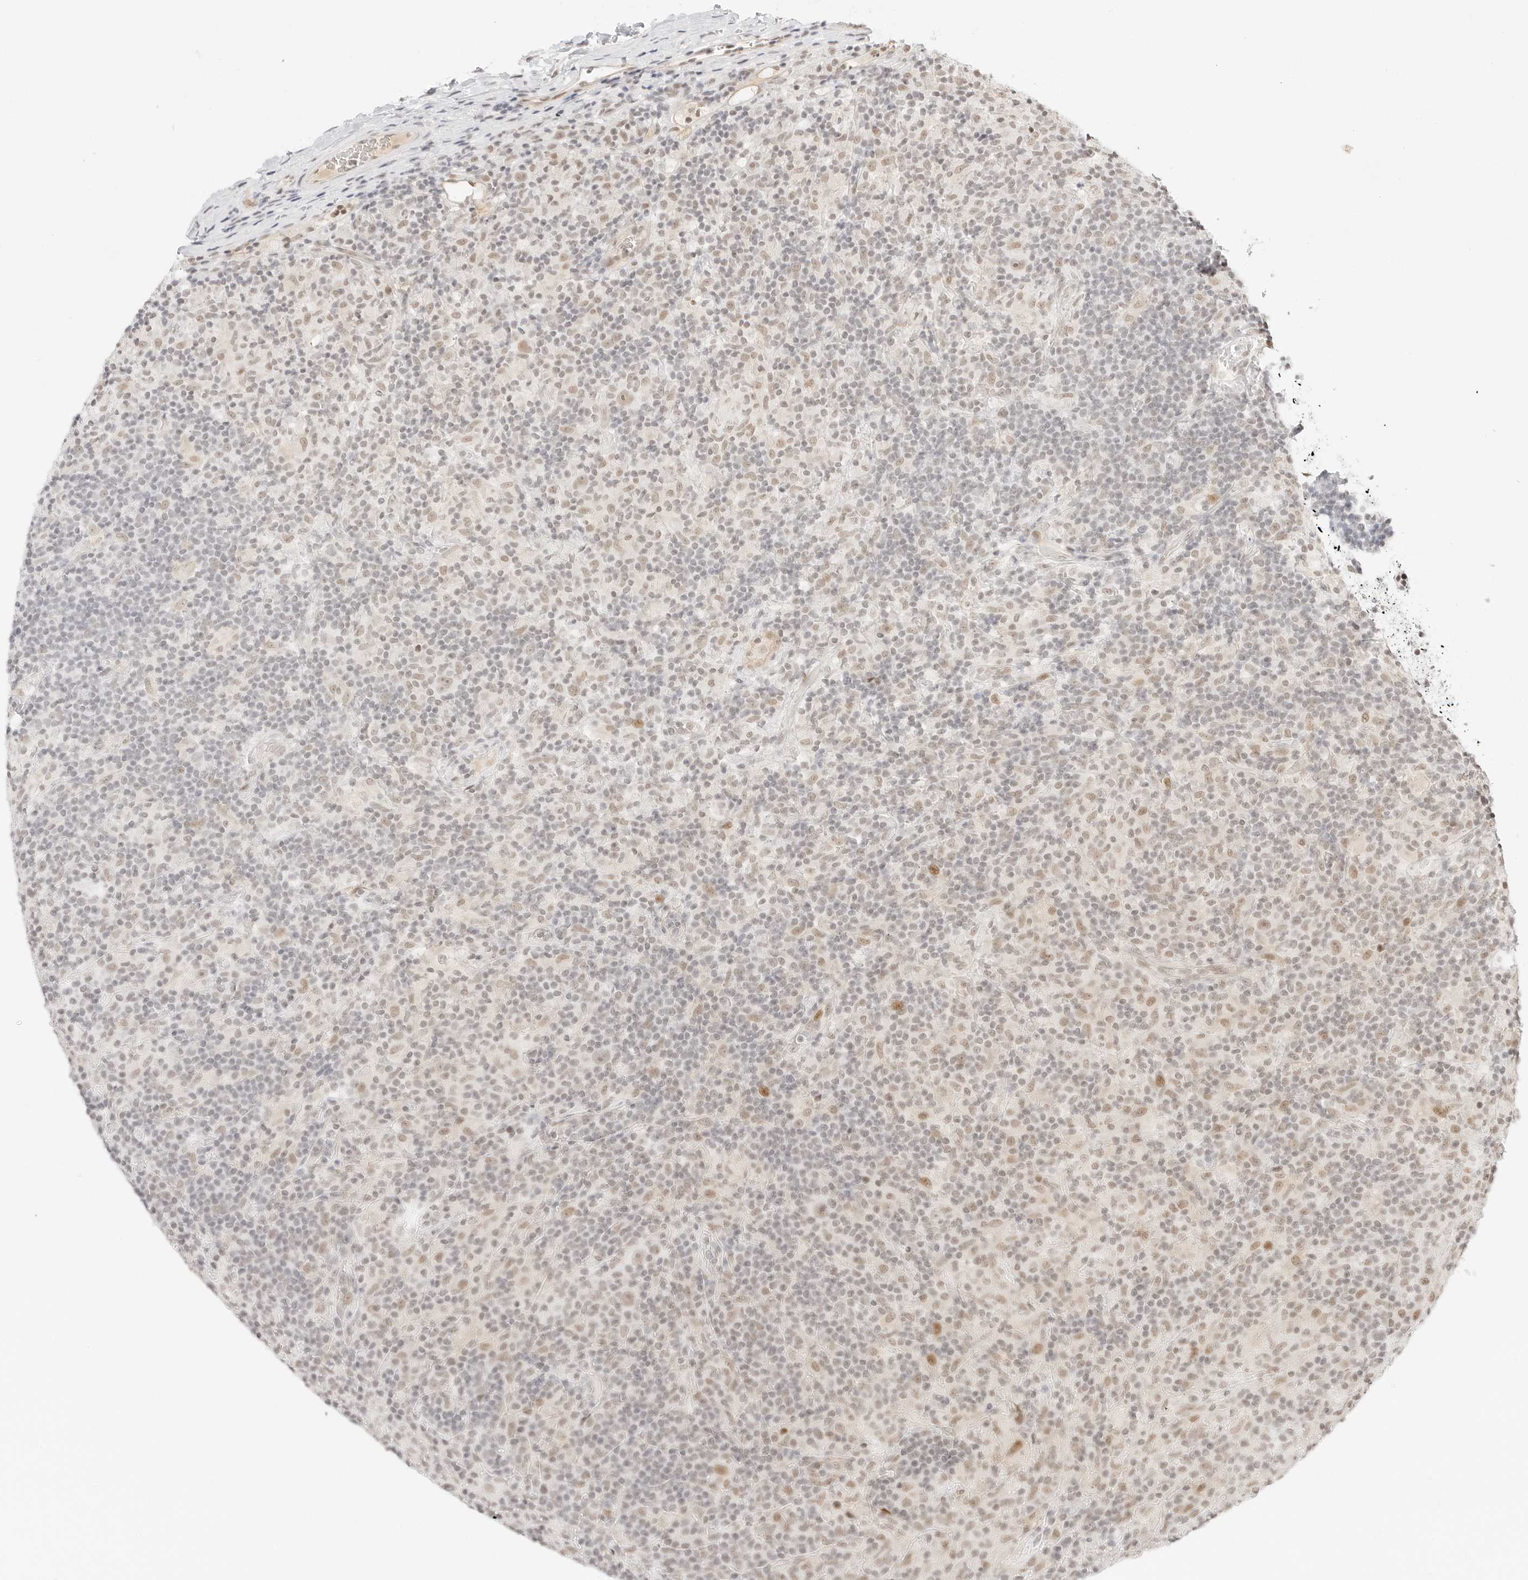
{"staining": {"intensity": "weak", "quantity": "<25%", "location": "nuclear"}, "tissue": "lymphoma", "cell_type": "Tumor cells", "image_type": "cancer", "snomed": [{"axis": "morphology", "description": "Hodgkin's disease, NOS"}, {"axis": "topography", "description": "Lymph node"}], "caption": "Lymphoma stained for a protein using IHC displays no staining tumor cells.", "gene": "ITGA6", "patient": {"sex": "male", "age": 70}}